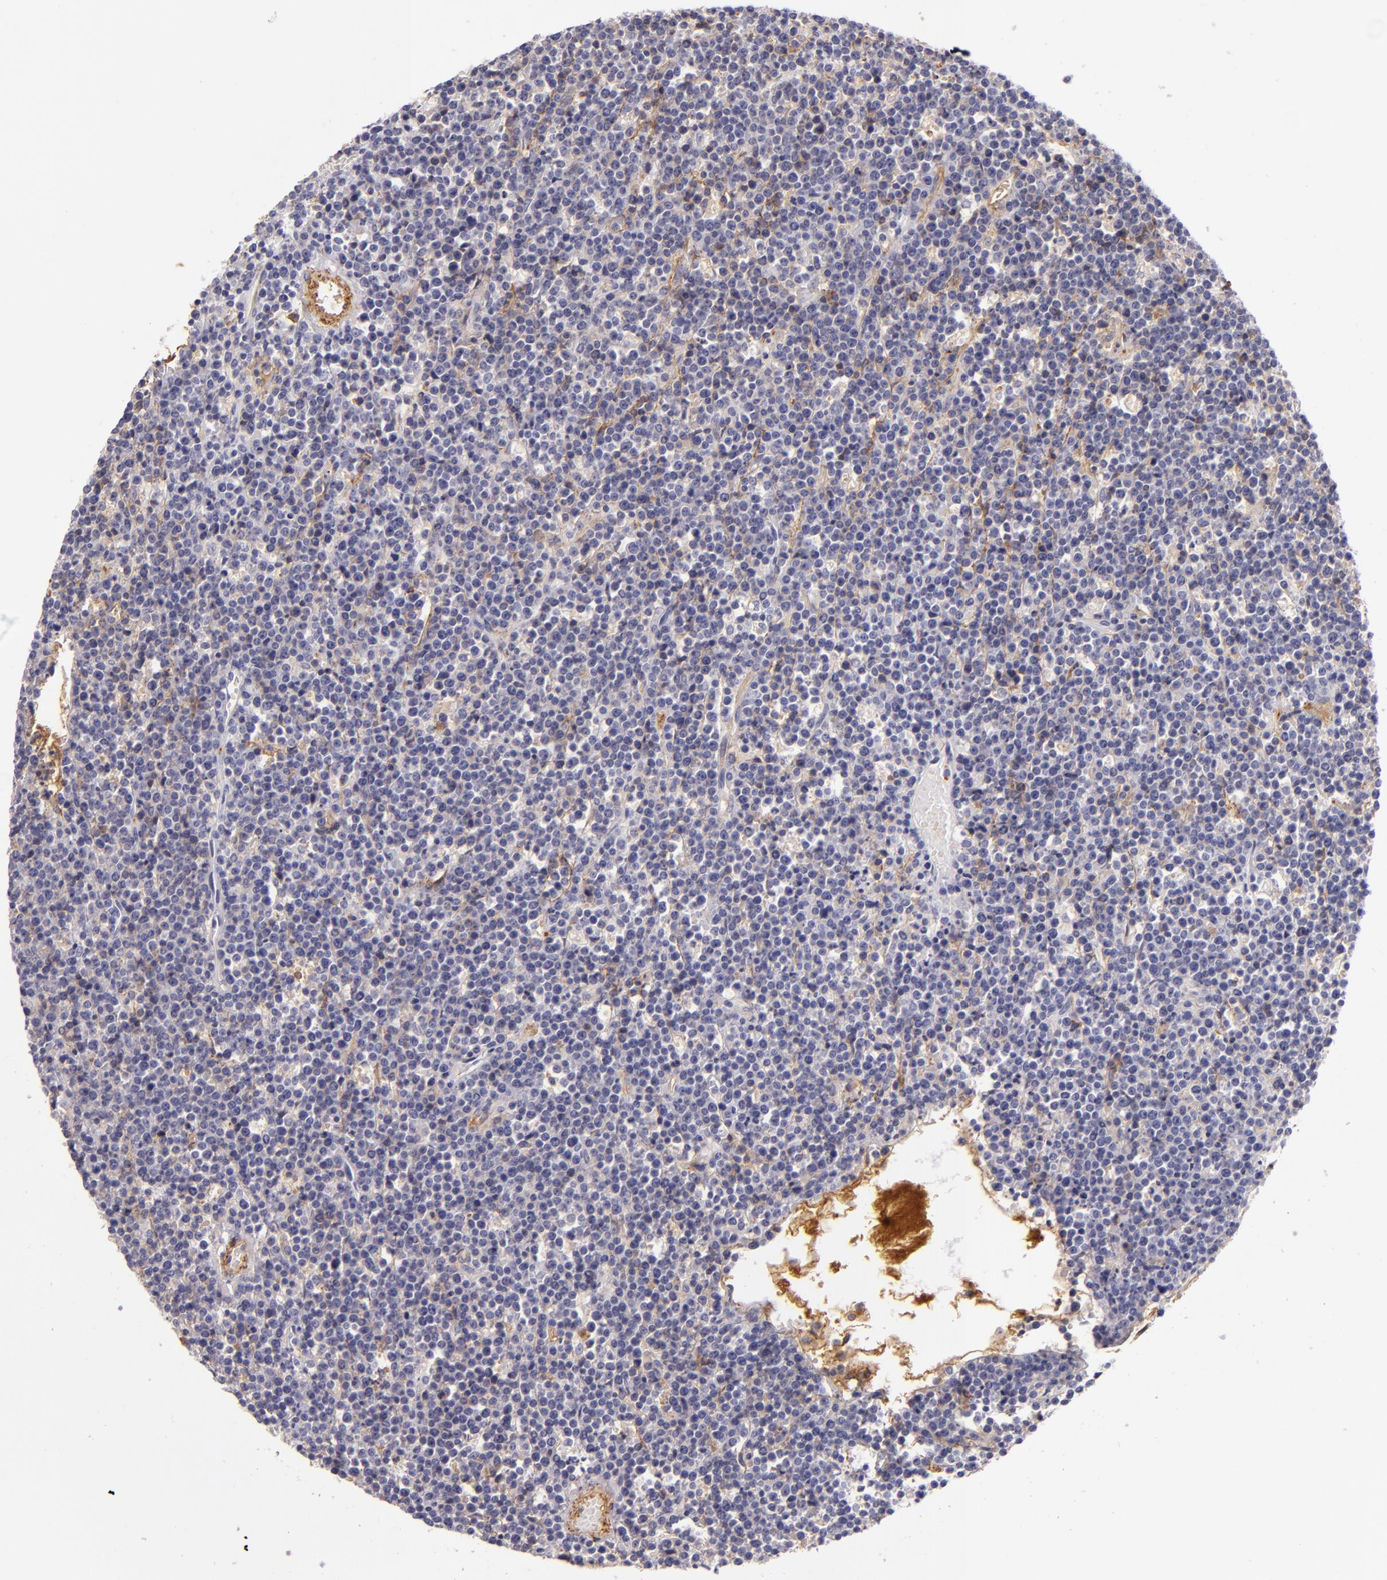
{"staining": {"intensity": "negative", "quantity": "none", "location": "none"}, "tissue": "lymphoma", "cell_type": "Tumor cells", "image_type": "cancer", "snomed": [{"axis": "morphology", "description": "Malignant lymphoma, non-Hodgkin's type, High grade"}, {"axis": "topography", "description": "Ovary"}], "caption": "There is no significant expression in tumor cells of lymphoma.", "gene": "CD9", "patient": {"sex": "female", "age": 56}}